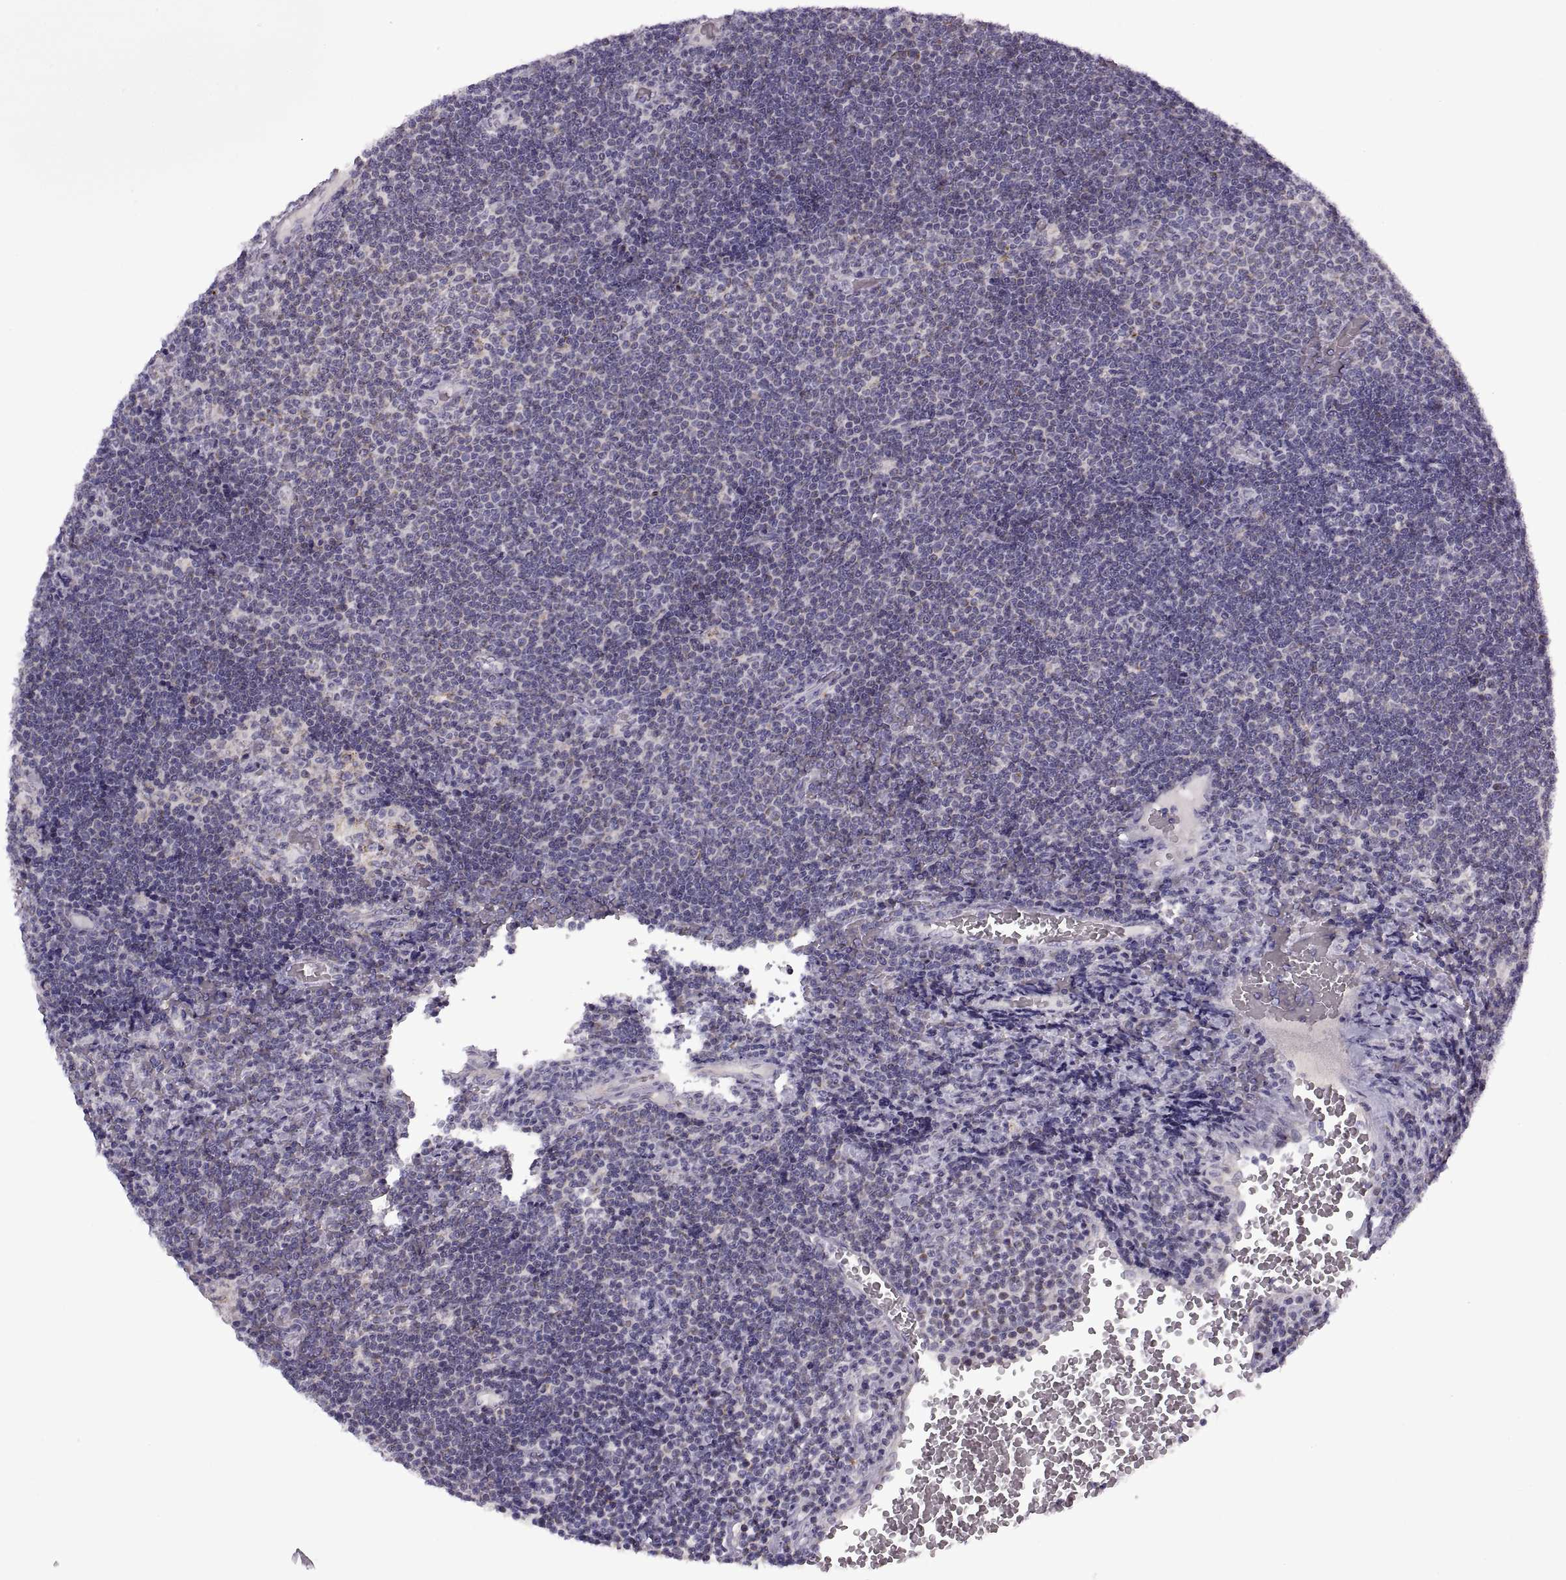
{"staining": {"intensity": "negative", "quantity": "none", "location": "none"}, "tissue": "lymphoma", "cell_type": "Tumor cells", "image_type": "cancer", "snomed": [{"axis": "morphology", "description": "Malignant lymphoma, non-Hodgkin's type, Low grade"}, {"axis": "topography", "description": "Brain"}], "caption": "An immunohistochemistry photomicrograph of malignant lymphoma, non-Hodgkin's type (low-grade) is shown. There is no staining in tumor cells of malignant lymphoma, non-Hodgkin's type (low-grade).", "gene": "PIERCE1", "patient": {"sex": "female", "age": 66}}